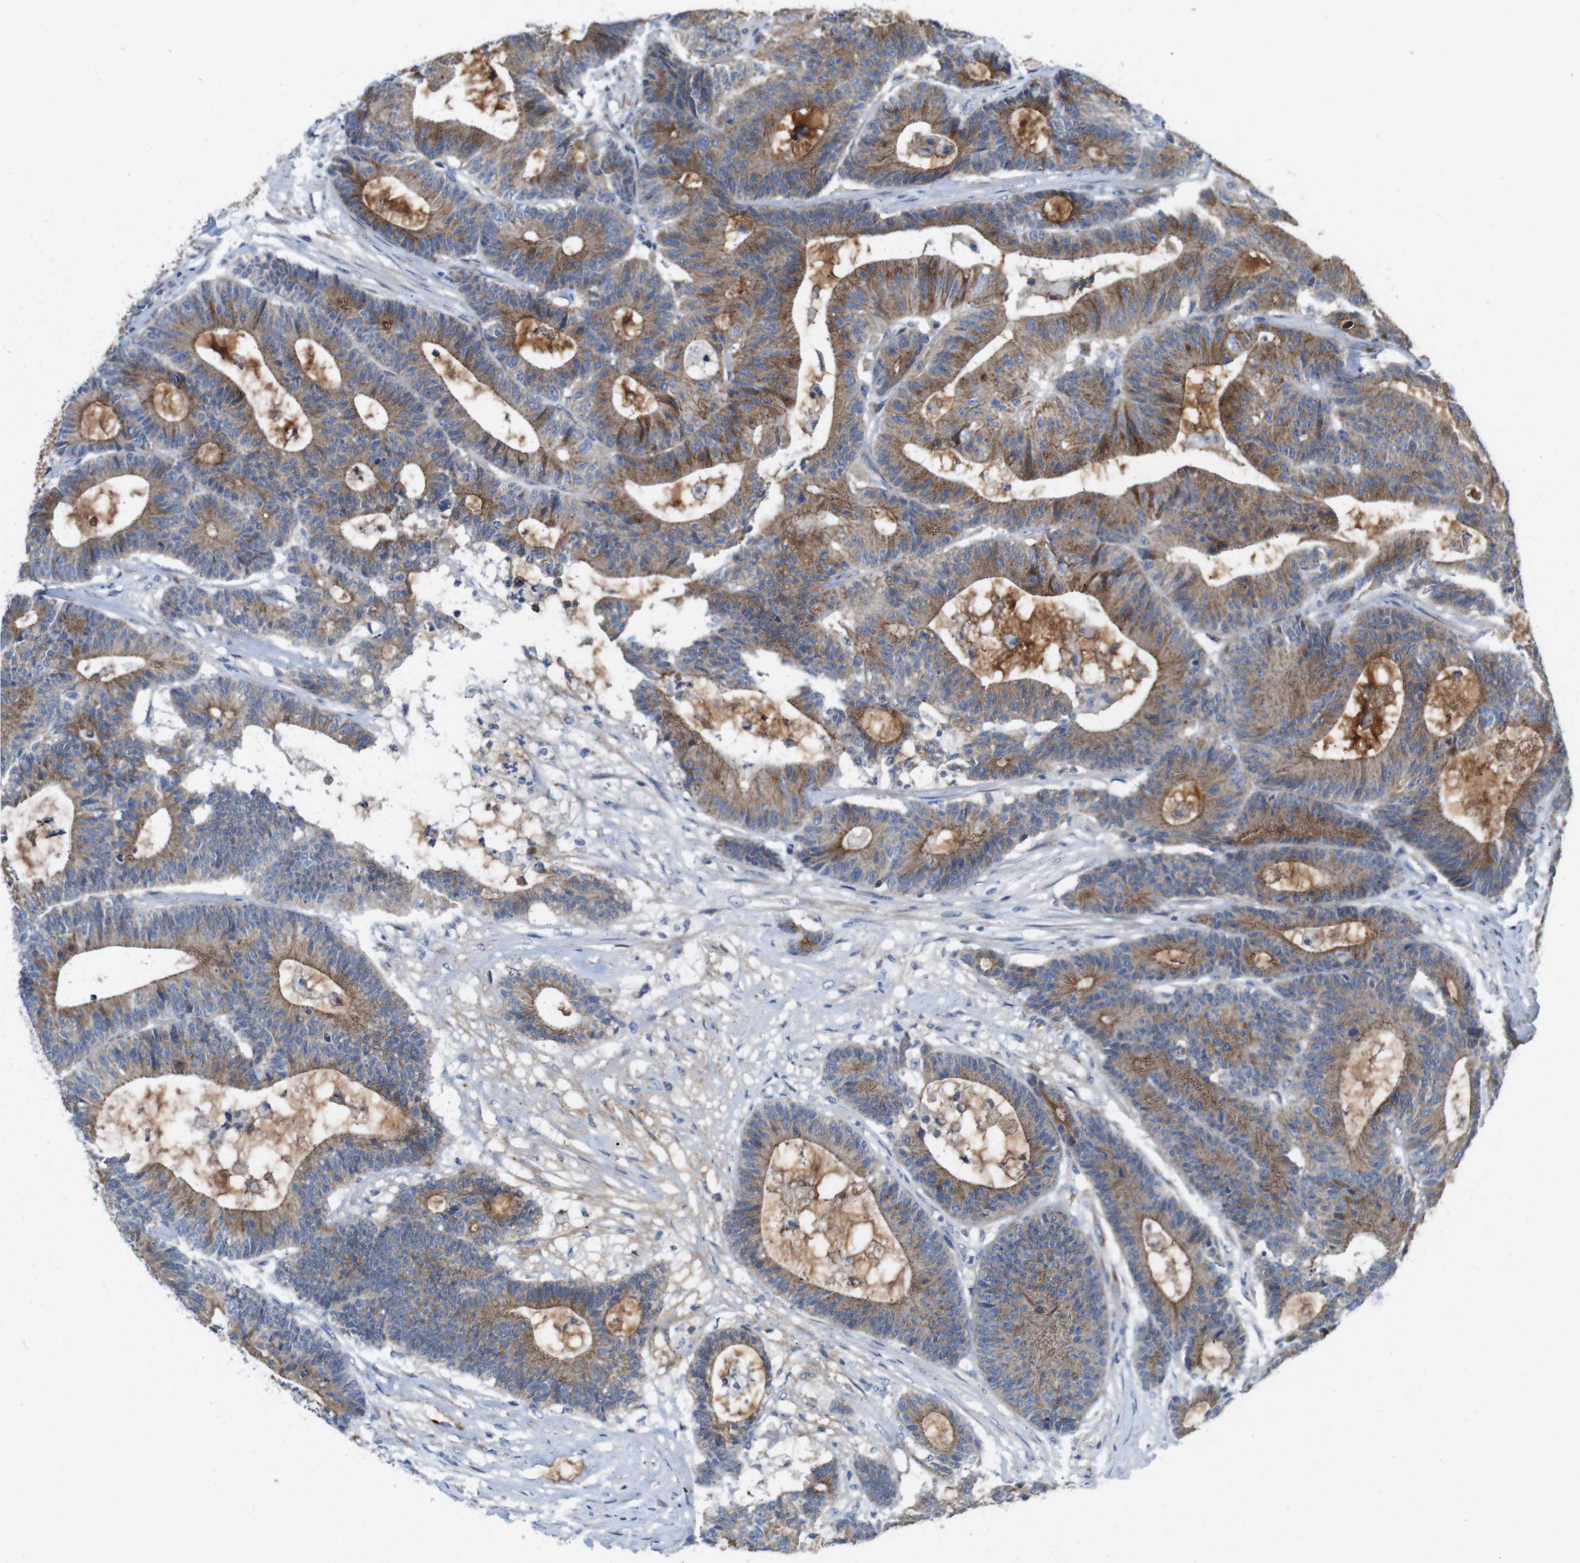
{"staining": {"intensity": "moderate", "quantity": ">75%", "location": "cytoplasmic/membranous"}, "tissue": "colorectal cancer", "cell_type": "Tumor cells", "image_type": "cancer", "snomed": [{"axis": "morphology", "description": "Adenocarcinoma, NOS"}, {"axis": "topography", "description": "Colon"}], "caption": "Immunohistochemical staining of adenocarcinoma (colorectal) shows moderate cytoplasmic/membranous protein expression in about >75% of tumor cells. Using DAB (3,3'-diaminobenzidine) (brown) and hematoxylin (blue) stains, captured at high magnification using brightfield microscopy.", "gene": "EFCAB14", "patient": {"sex": "female", "age": 84}}